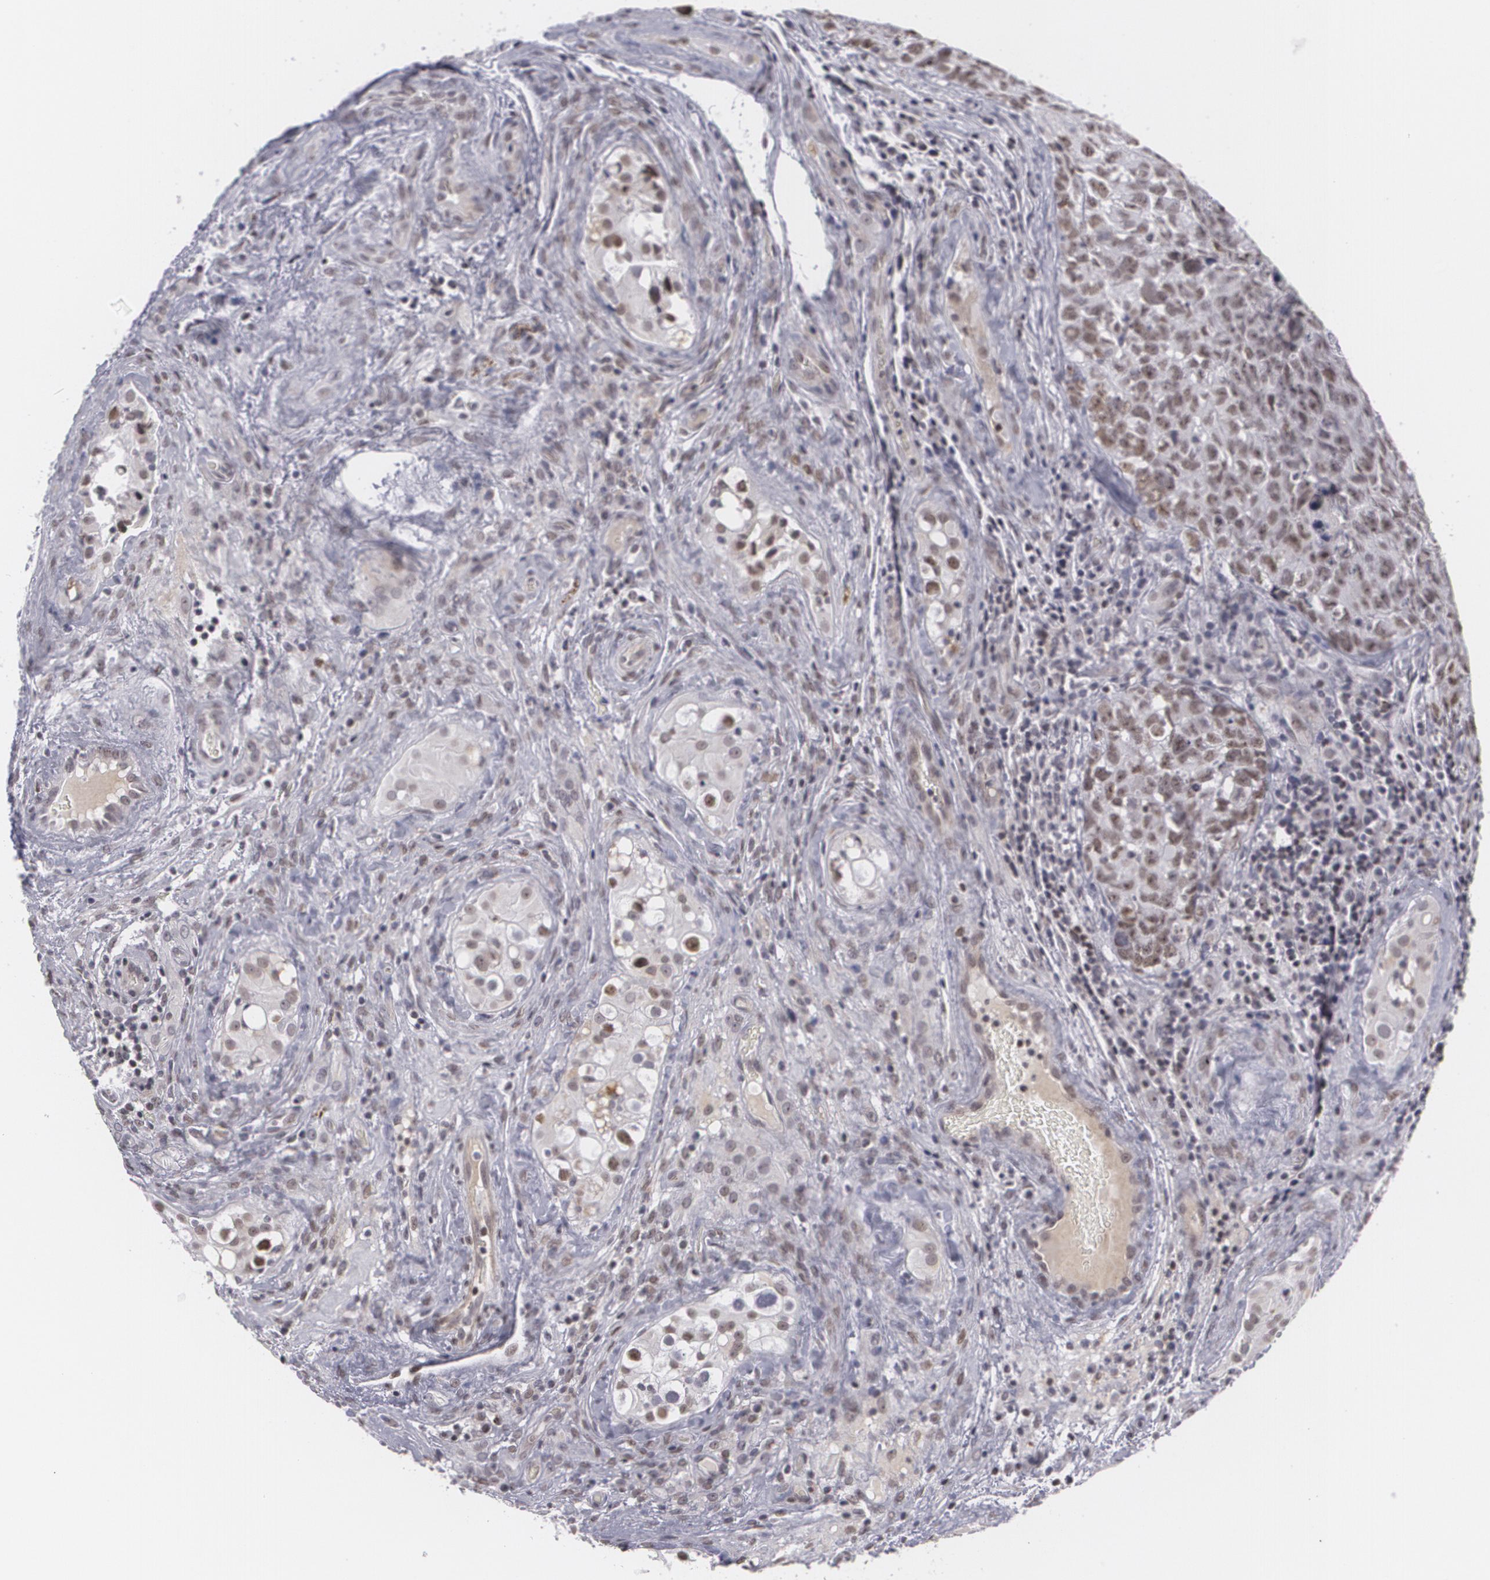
{"staining": {"intensity": "weak", "quantity": "25%-75%", "location": "nuclear"}, "tissue": "testis cancer", "cell_type": "Tumor cells", "image_type": "cancer", "snomed": [{"axis": "morphology", "description": "Carcinoma, Embryonal, NOS"}, {"axis": "topography", "description": "Testis"}], "caption": "Immunohistochemistry (IHC) (DAB) staining of human testis cancer (embryonal carcinoma) demonstrates weak nuclear protein staining in about 25%-75% of tumor cells.", "gene": "RRP7A", "patient": {"sex": "male", "age": 31}}